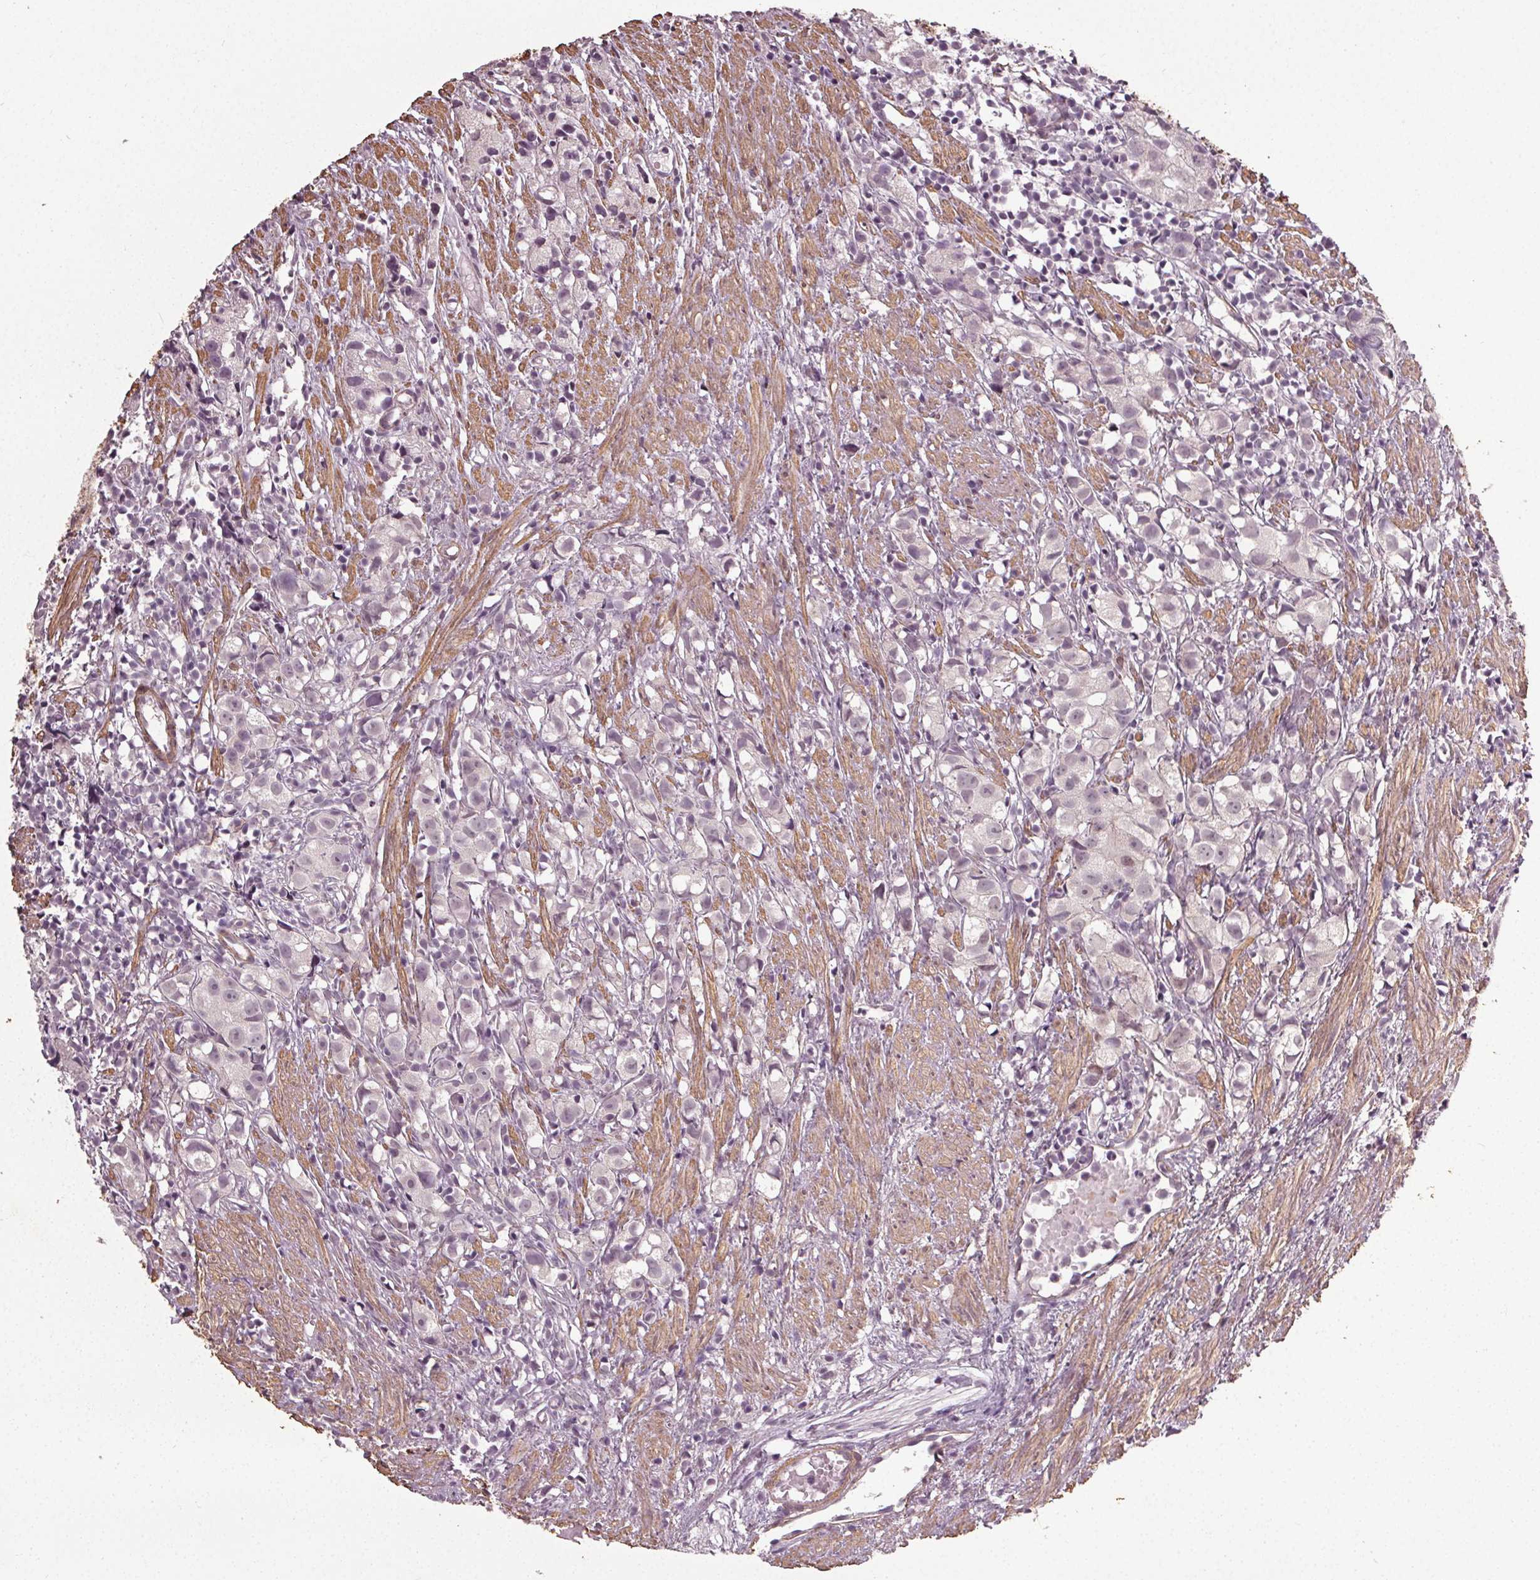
{"staining": {"intensity": "weak", "quantity": "<25%", "location": "nuclear"}, "tissue": "prostate cancer", "cell_type": "Tumor cells", "image_type": "cancer", "snomed": [{"axis": "morphology", "description": "Adenocarcinoma, High grade"}, {"axis": "topography", "description": "Prostate"}], "caption": "IHC of prostate cancer shows no positivity in tumor cells.", "gene": "PKP1", "patient": {"sex": "male", "age": 68}}